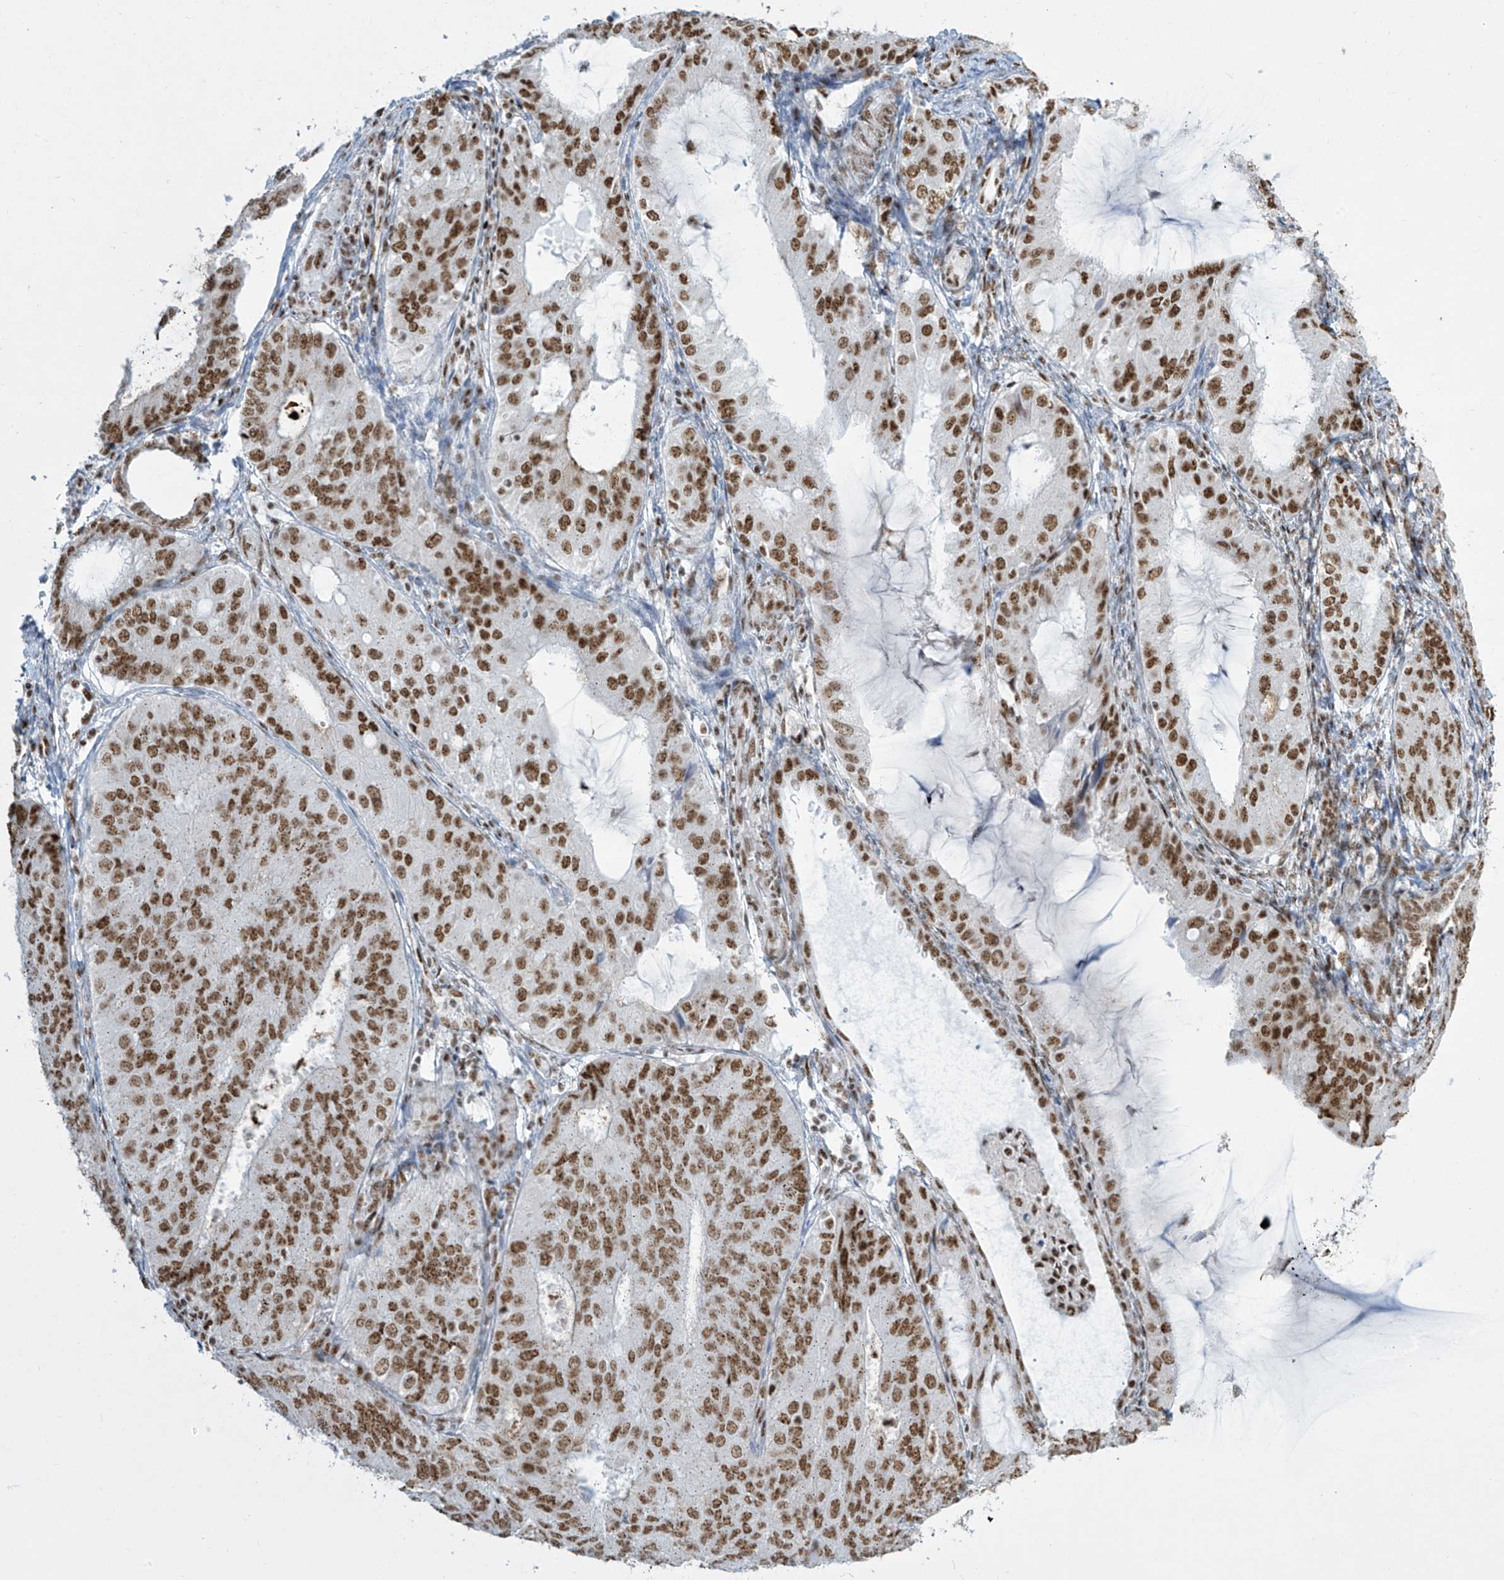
{"staining": {"intensity": "strong", "quantity": ">75%", "location": "nuclear"}, "tissue": "endometrial cancer", "cell_type": "Tumor cells", "image_type": "cancer", "snomed": [{"axis": "morphology", "description": "Adenocarcinoma, NOS"}, {"axis": "topography", "description": "Endometrium"}], "caption": "An image of adenocarcinoma (endometrial) stained for a protein demonstrates strong nuclear brown staining in tumor cells.", "gene": "MS4A6A", "patient": {"sex": "female", "age": 81}}